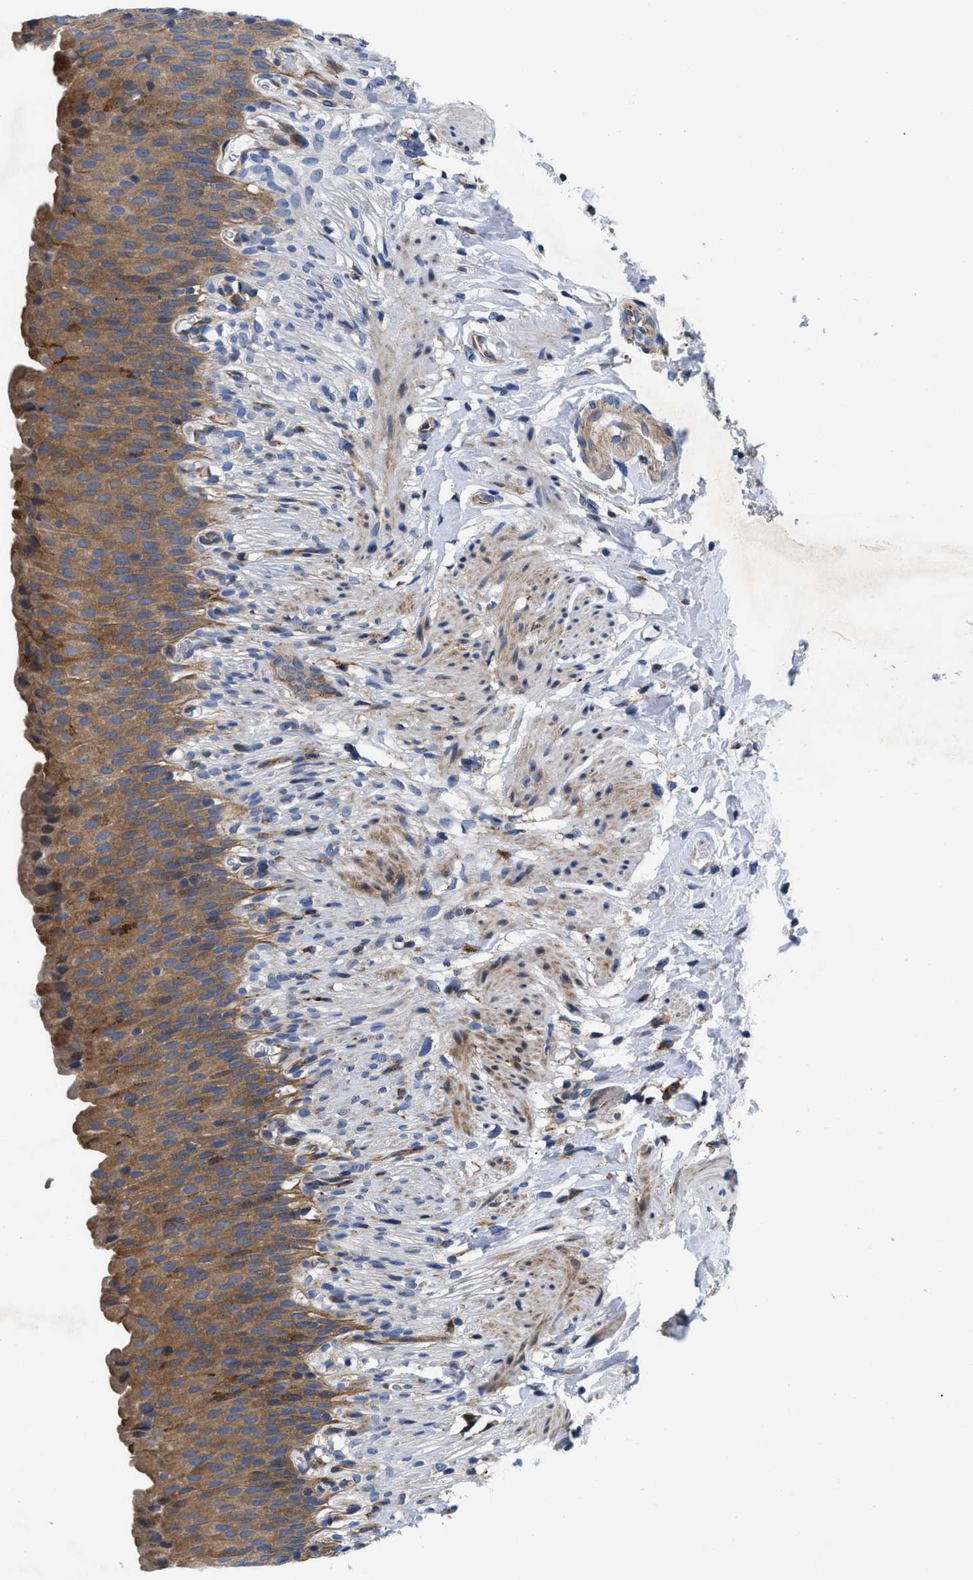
{"staining": {"intensity": "moderate", "quantity": ">75%", "location": "cytoplasmic/membranous"}, "tissue": "urinary bladder", "cell_type": "Urothelial cells", "image_type": "normal", "snomed": [{"axis": "morphology", "description": "Normal tissue, NOS"}, {"axis": "topography", "description": "Urinary bladder"}], "caption": "Benign urinary bladder displays moderate cytoplasmic/membranous positivity in about >75% of urothelial cells.", "gene": "SPAST", "patient": {"sex": "female", "age": 79}}